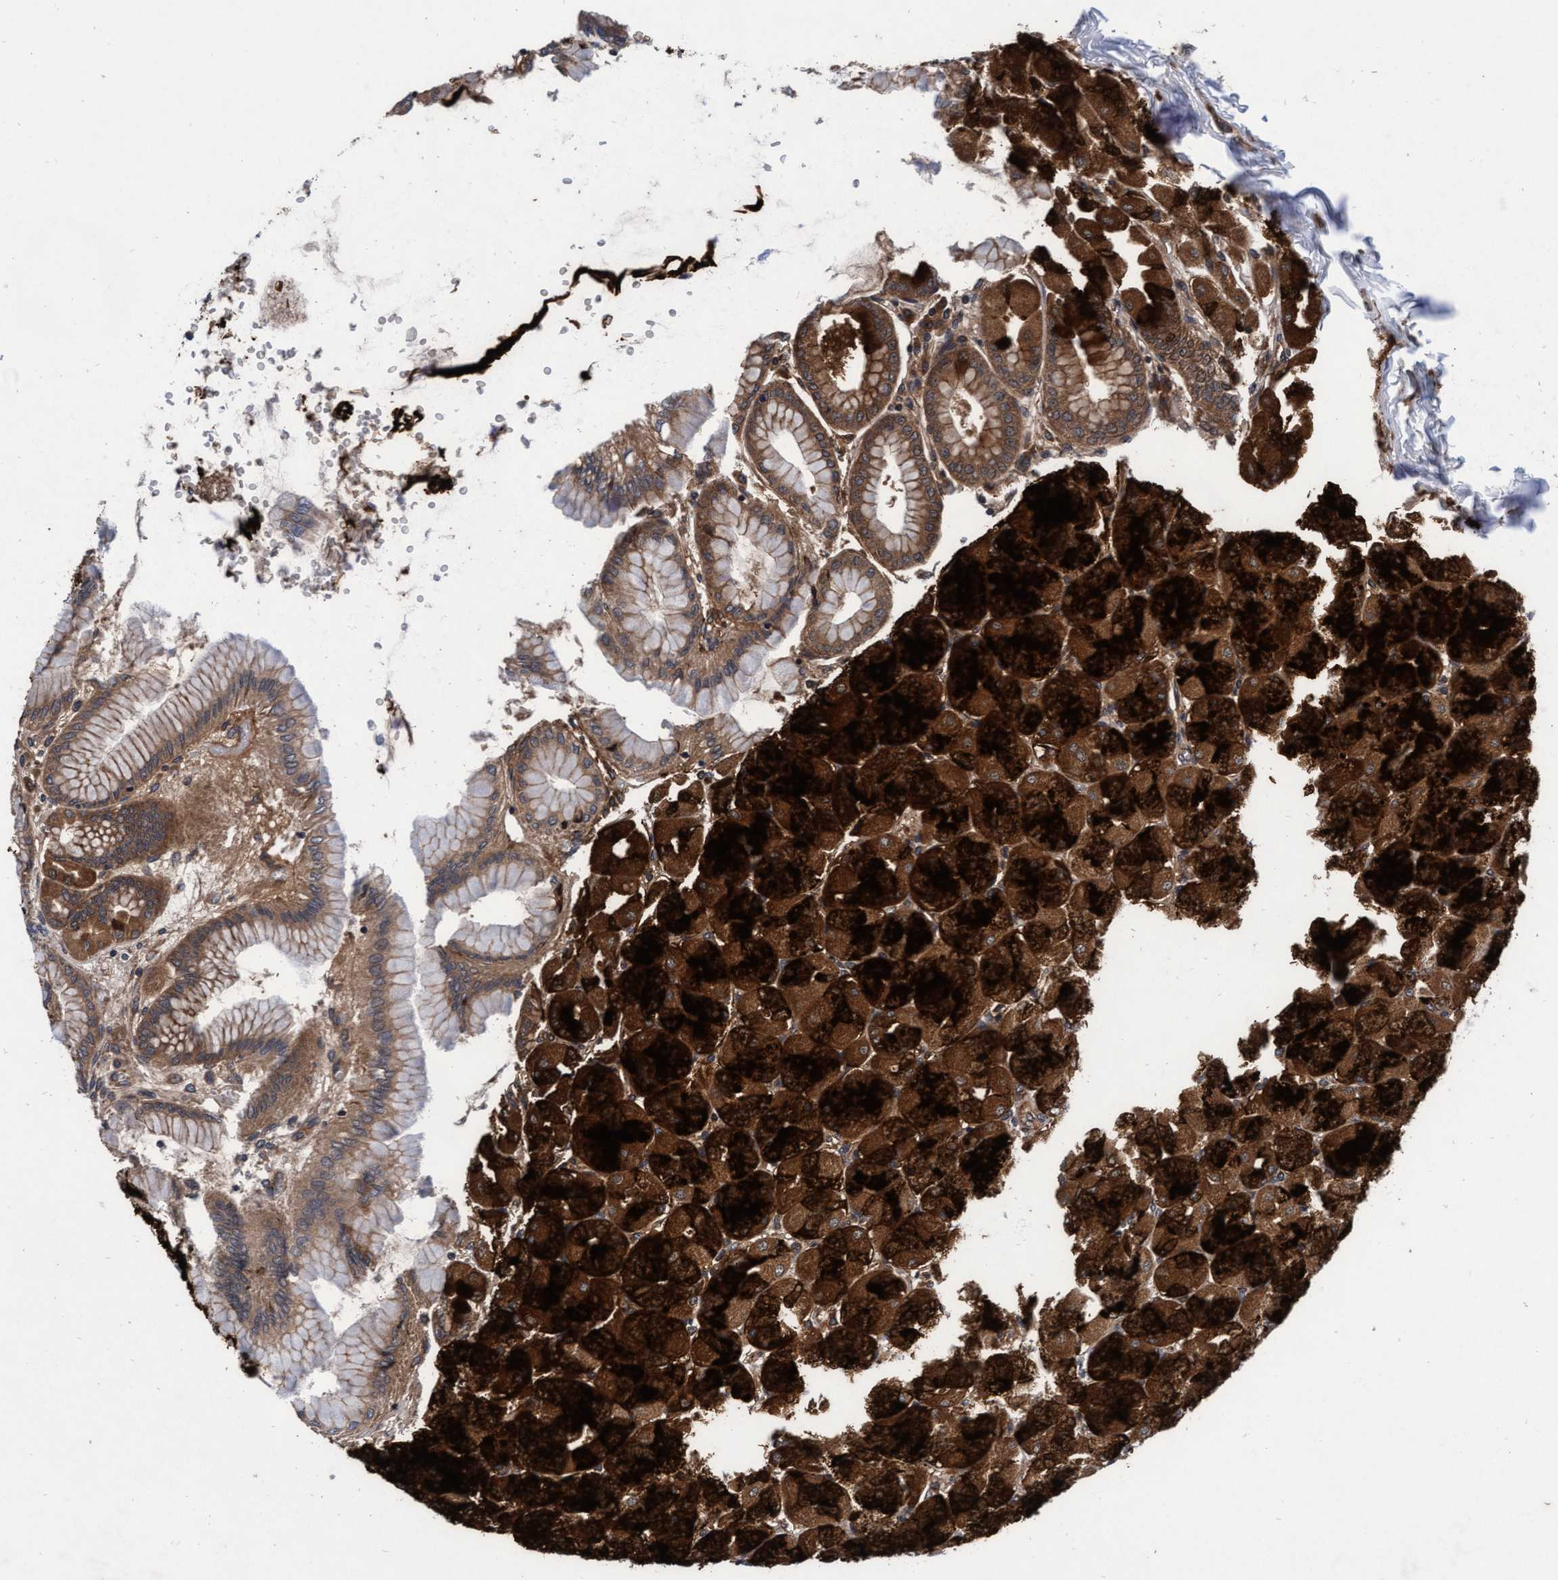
{"staining": {"intensity": "strong", "quantity": ">75%", "location": "cytoplasmic/membranous"}, "tissue": "stomach", "cell_type": "Glandular cells", "image_type": "normal", "snomed": [{"axis": "morphology", "description": "Normal tissue, NOS"}, {"axis": "topography", "description": "Stomach, upper"}], "caption": "Normal stomach was stained to show a protein in brown. There is high levels of strong cytoplasmic/membranous expression in approximately >75% of glandular cells. The staining was performed using DAB, with brown indicating positive protein expression. Nuclei are stained blue with hematoxylin.", "gene": "EFCAB13", "patient": {"sex": "female", "age": 56}}